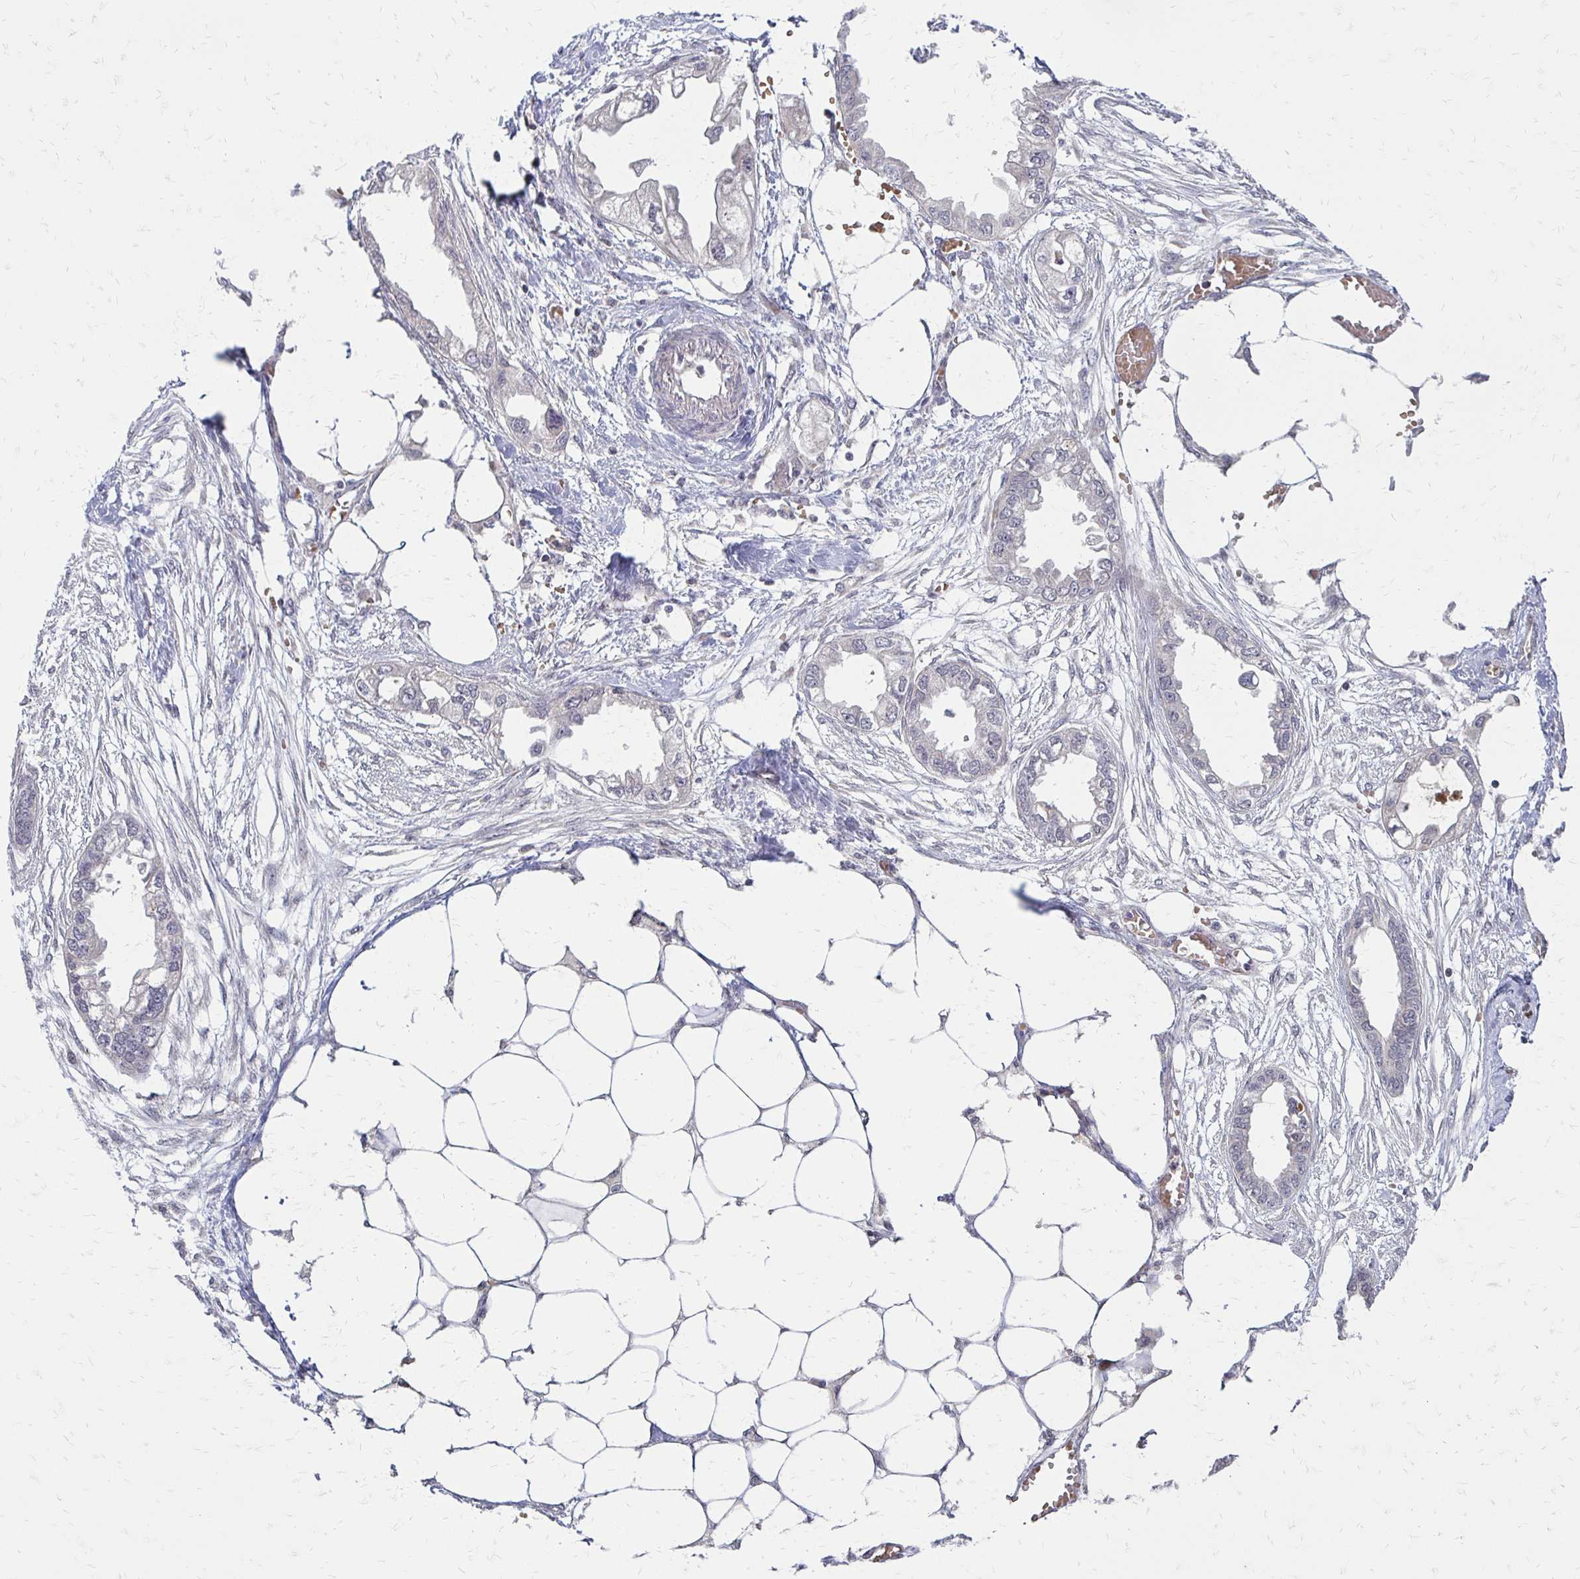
{"staining": {"intensity": "negative", "quantity": "none", "location": "none"}, "tissue": "endometrial cancer", "cell_type": "Tumor cells", "image_type": "cancer", "snomed": [{"axis": "morphology", "description": "Adenocarcinoma, NOS"}, {"axis": "morphology", "description": "Adenocarcinoma, metastatic, NOS"}, {"axis": "topography", "description": "Adipose tissue"}, {"axis": "topography", "description": "Endometrium"}], "caption": "Immunohistochemical staining of endometrial cancer shows no significant staining in tumor cells. (DAB IHC with hematoxylin counter stain).", "gene": "TRIR", "patient": {"sex": "female", "age": 67}}